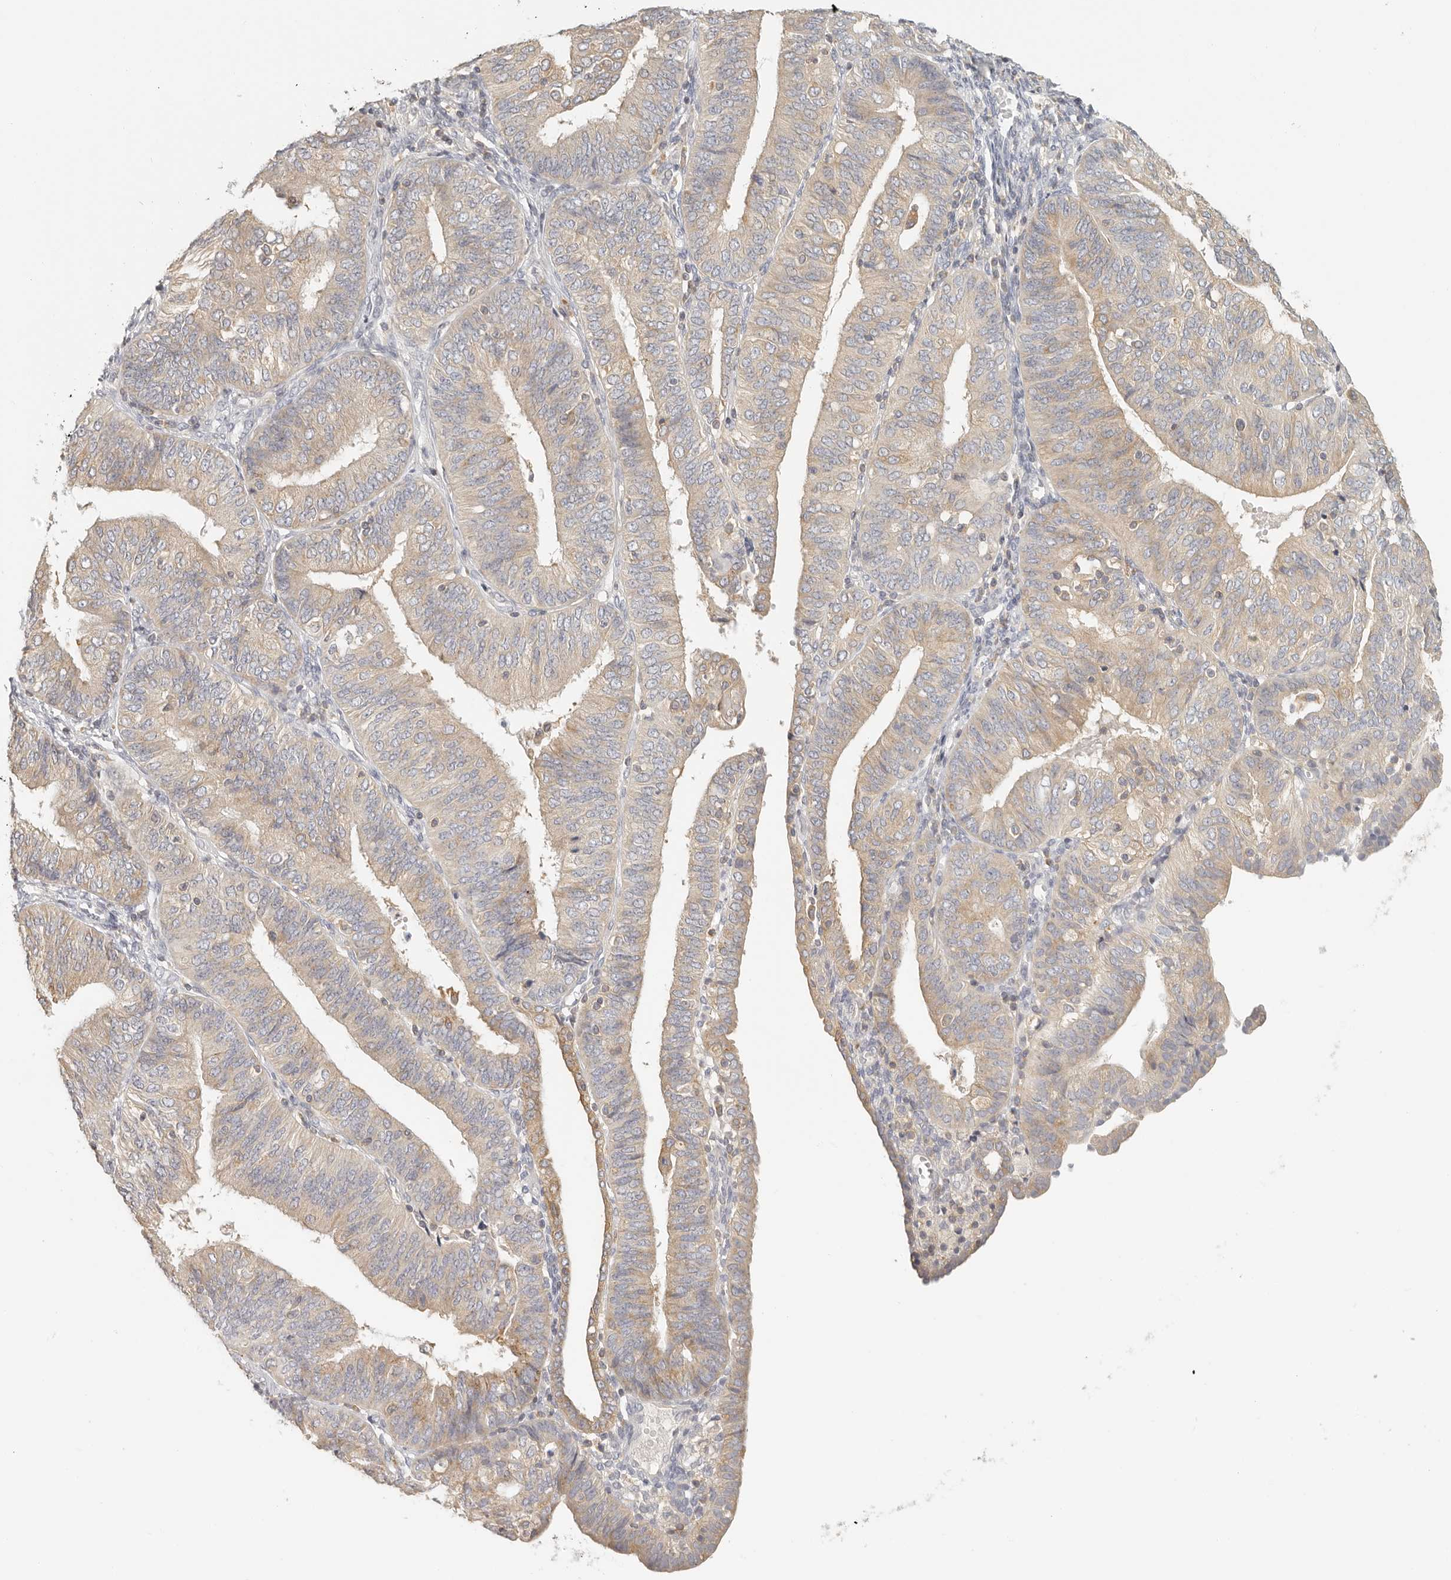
{"staining": {"intensity": "weak", "quantity": ">75%", "location": "cytoplasmic/membranous"}, "tissue": "endometrial cancer", "cell_type": "Tumor cells", "image_type": "cancer", "snomed": [{"axis": "morphology", "description": "Adenocarcinoma, NOS"}, {"axis": "topography", "description": "Endometrium"}], "caption": "Tumor cells show low levels of weak cytoplasmic/membranous staining in approximately >75% of cells in endometrial cancer.", "gene": "ANXA9", "patient": {"sex": "female", "age": 58}}